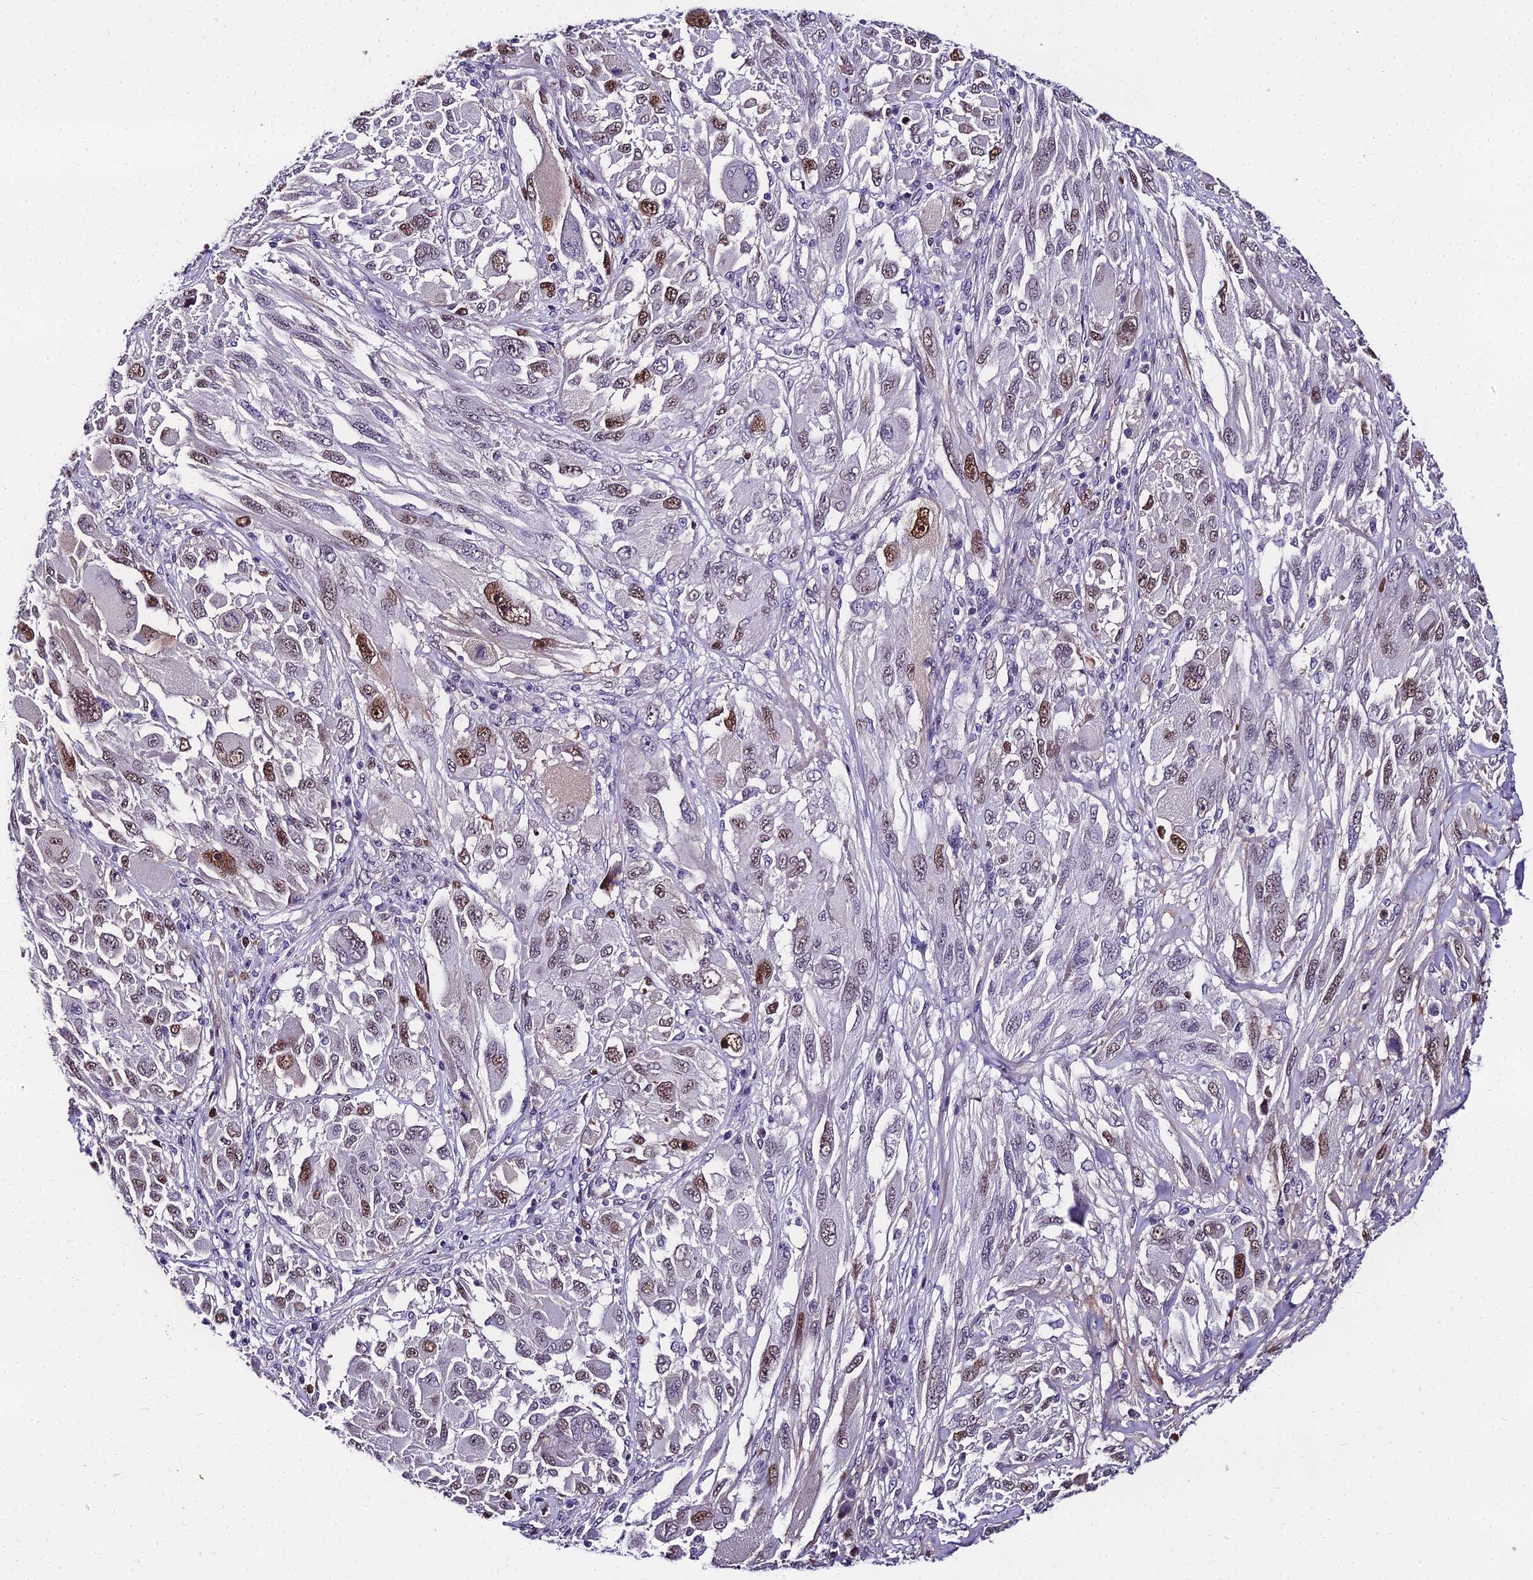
{"staining": {"intensity": "moderate", "quantity": "25%-75%", "location": "nuclear"}, "tissue": "melanoma", "cell_type": "Tumor cells", "image_type": "cancer", "snomed": [{"axis": "morphology", "description": "Malignant melanoma, NOS"}, {"axis": "topography", "description": "Skin"}], "caption": "Human malignant melanoma stained with a protein marker reveals moderate staining in tumor cells.", "gene": "TRIML2", "patient": {"sex": "female", "age": 91}}